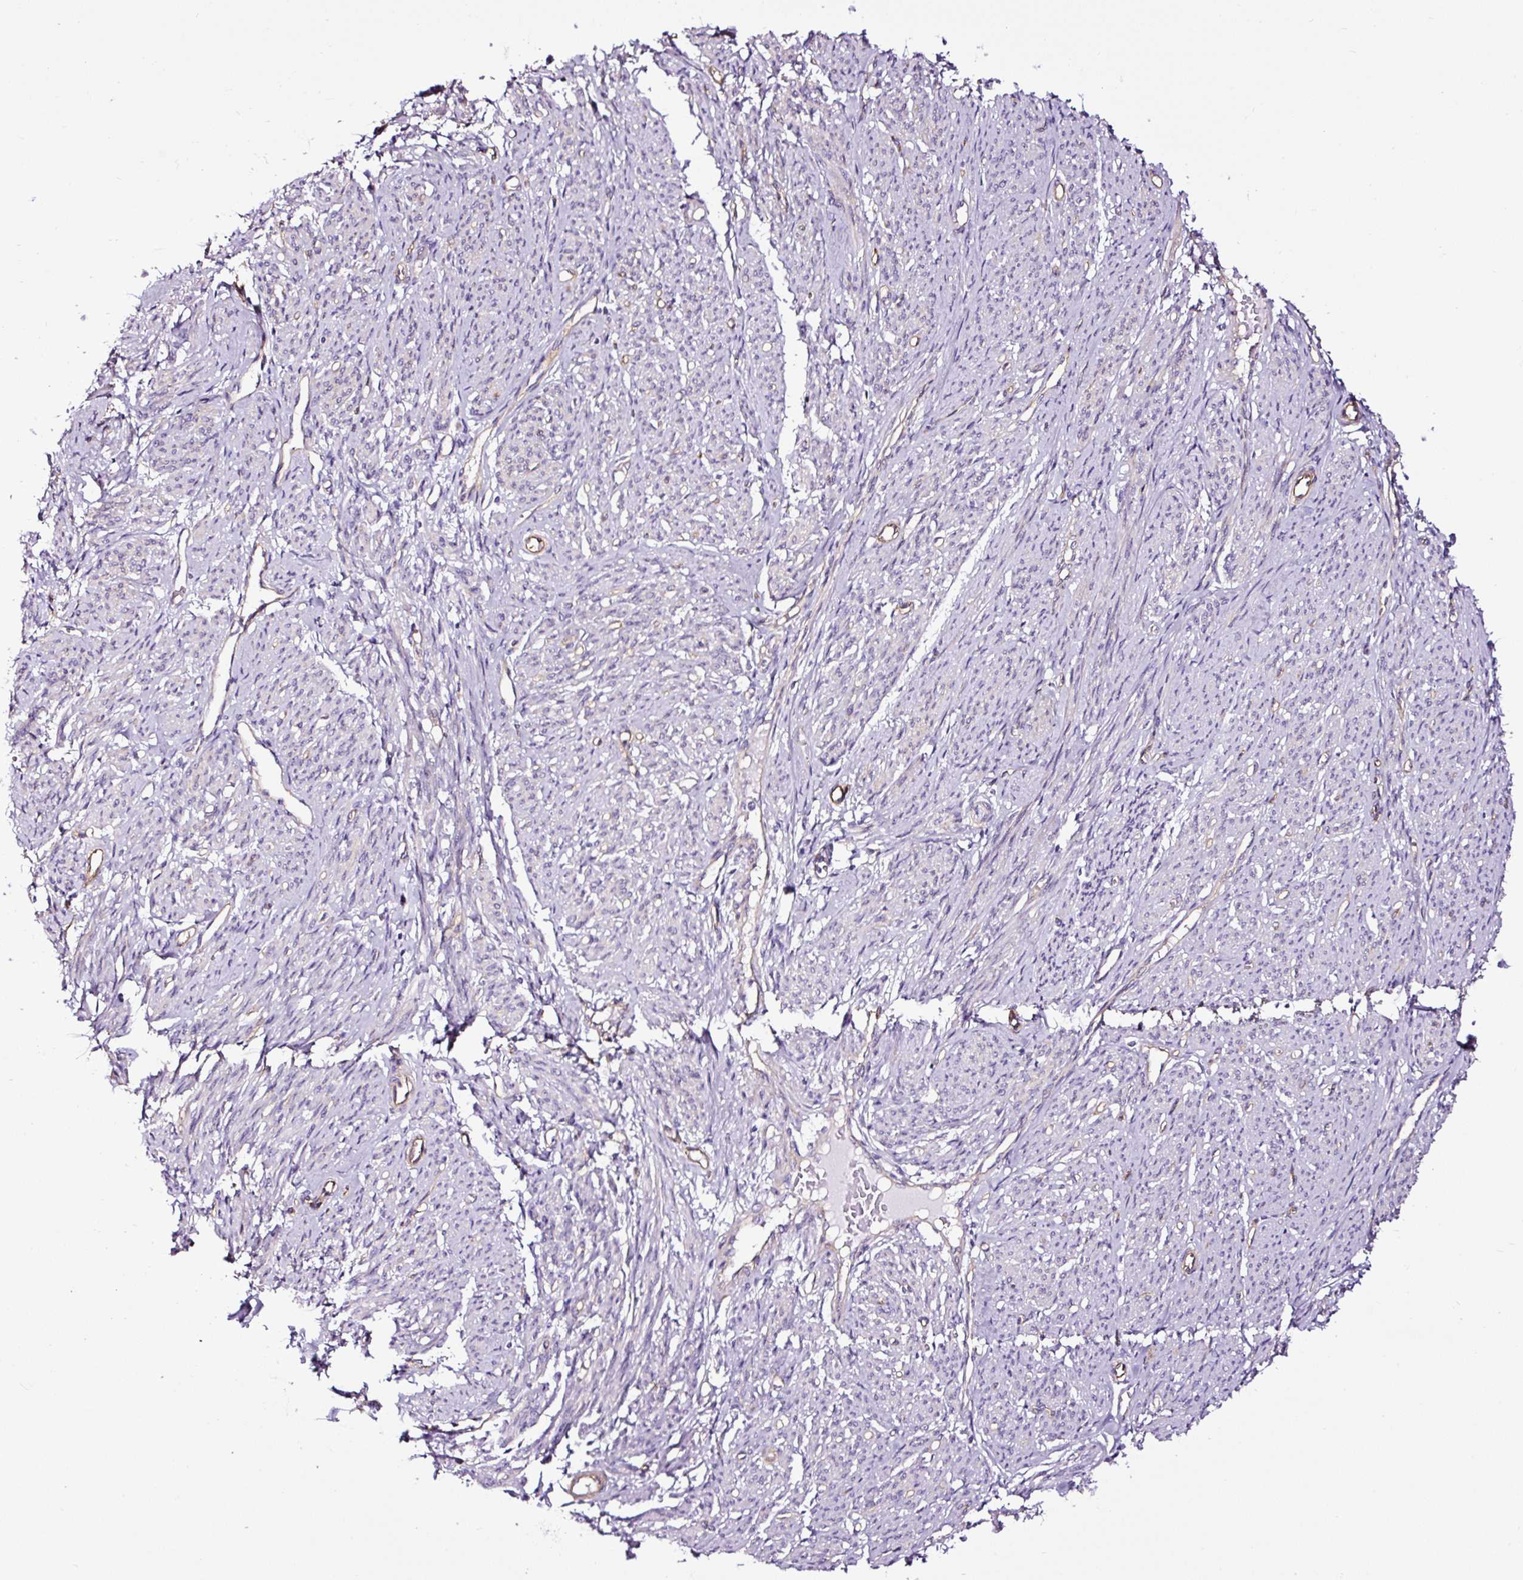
{"staining": {"intensity": "weak", "quantity": "25%-75%", "location": "cytoplasmic/membranous"}, "tissue": "smooth muscle", "cell_type": "Smooth muscle cells", "image_type": "normal", "snomed": [{"axis": "morphology", "description": "Normal tissue, NOS"}, {"axis": "topography", "description": "Smooth muscle"}], "caption": "A high-resolution image shows IHC staining of unremarkable smooth muscle, which displays weak cytoplasmic/membranous staining in about 25%-75% of smooth muscle cells. (IHC, brightfield microscopy, high magnification).", "gene": "SLC7A8", "patient": {"sex": "female", "age": 65}}